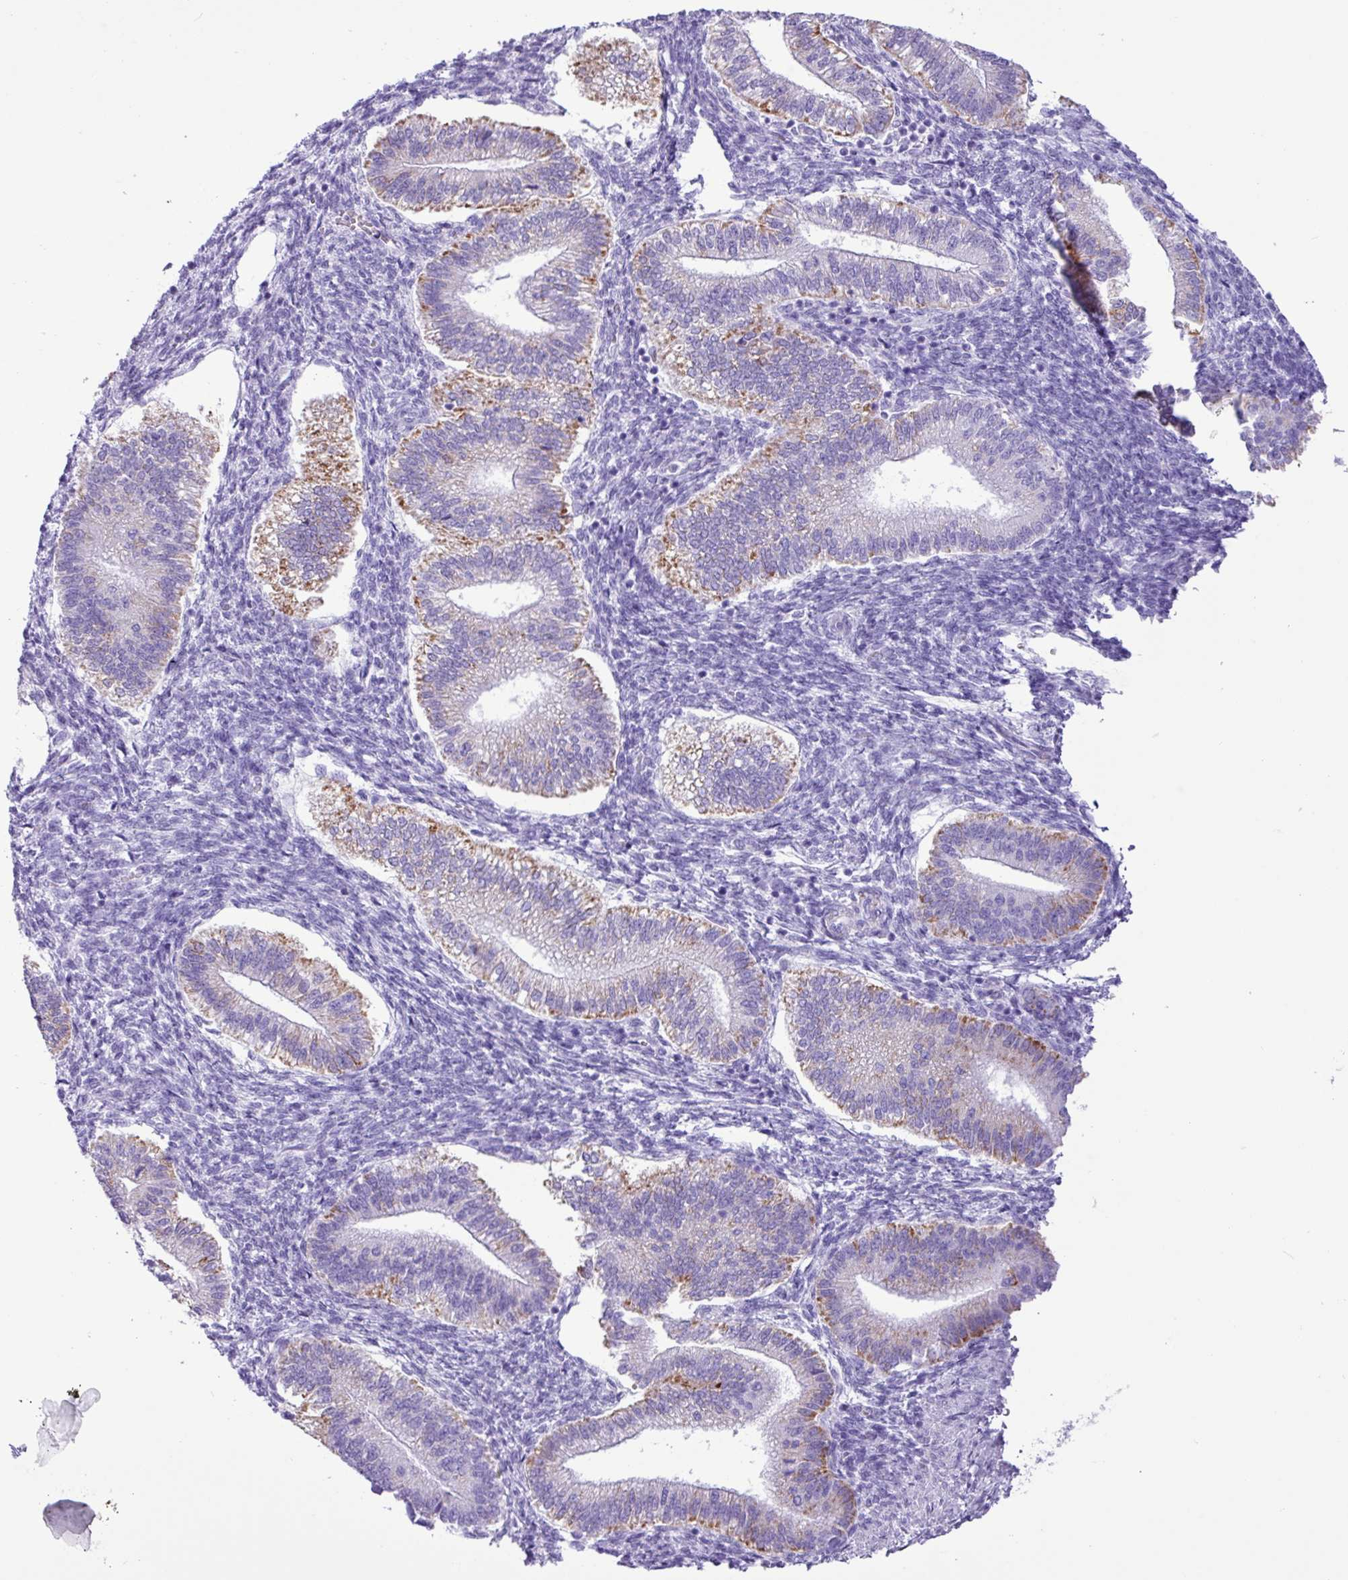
{"staining": {"intensity": "negative", "quantity": "none", "location": "none"}, "tissue": "endometrium", "cell_type": "Cells in endometrial stroma", "image_type": "normal", "snomed": [{"axis": "morphology", "description": "Normal tissue, NOS"}, {"axis": "topography", "description": "Endometrium"}], "caption": "Cells in endometrial stroma show no significant staining in unremarkable endometrium.", "gene": "CKMT2", "patient": {"sex": "female", "age": 25}}